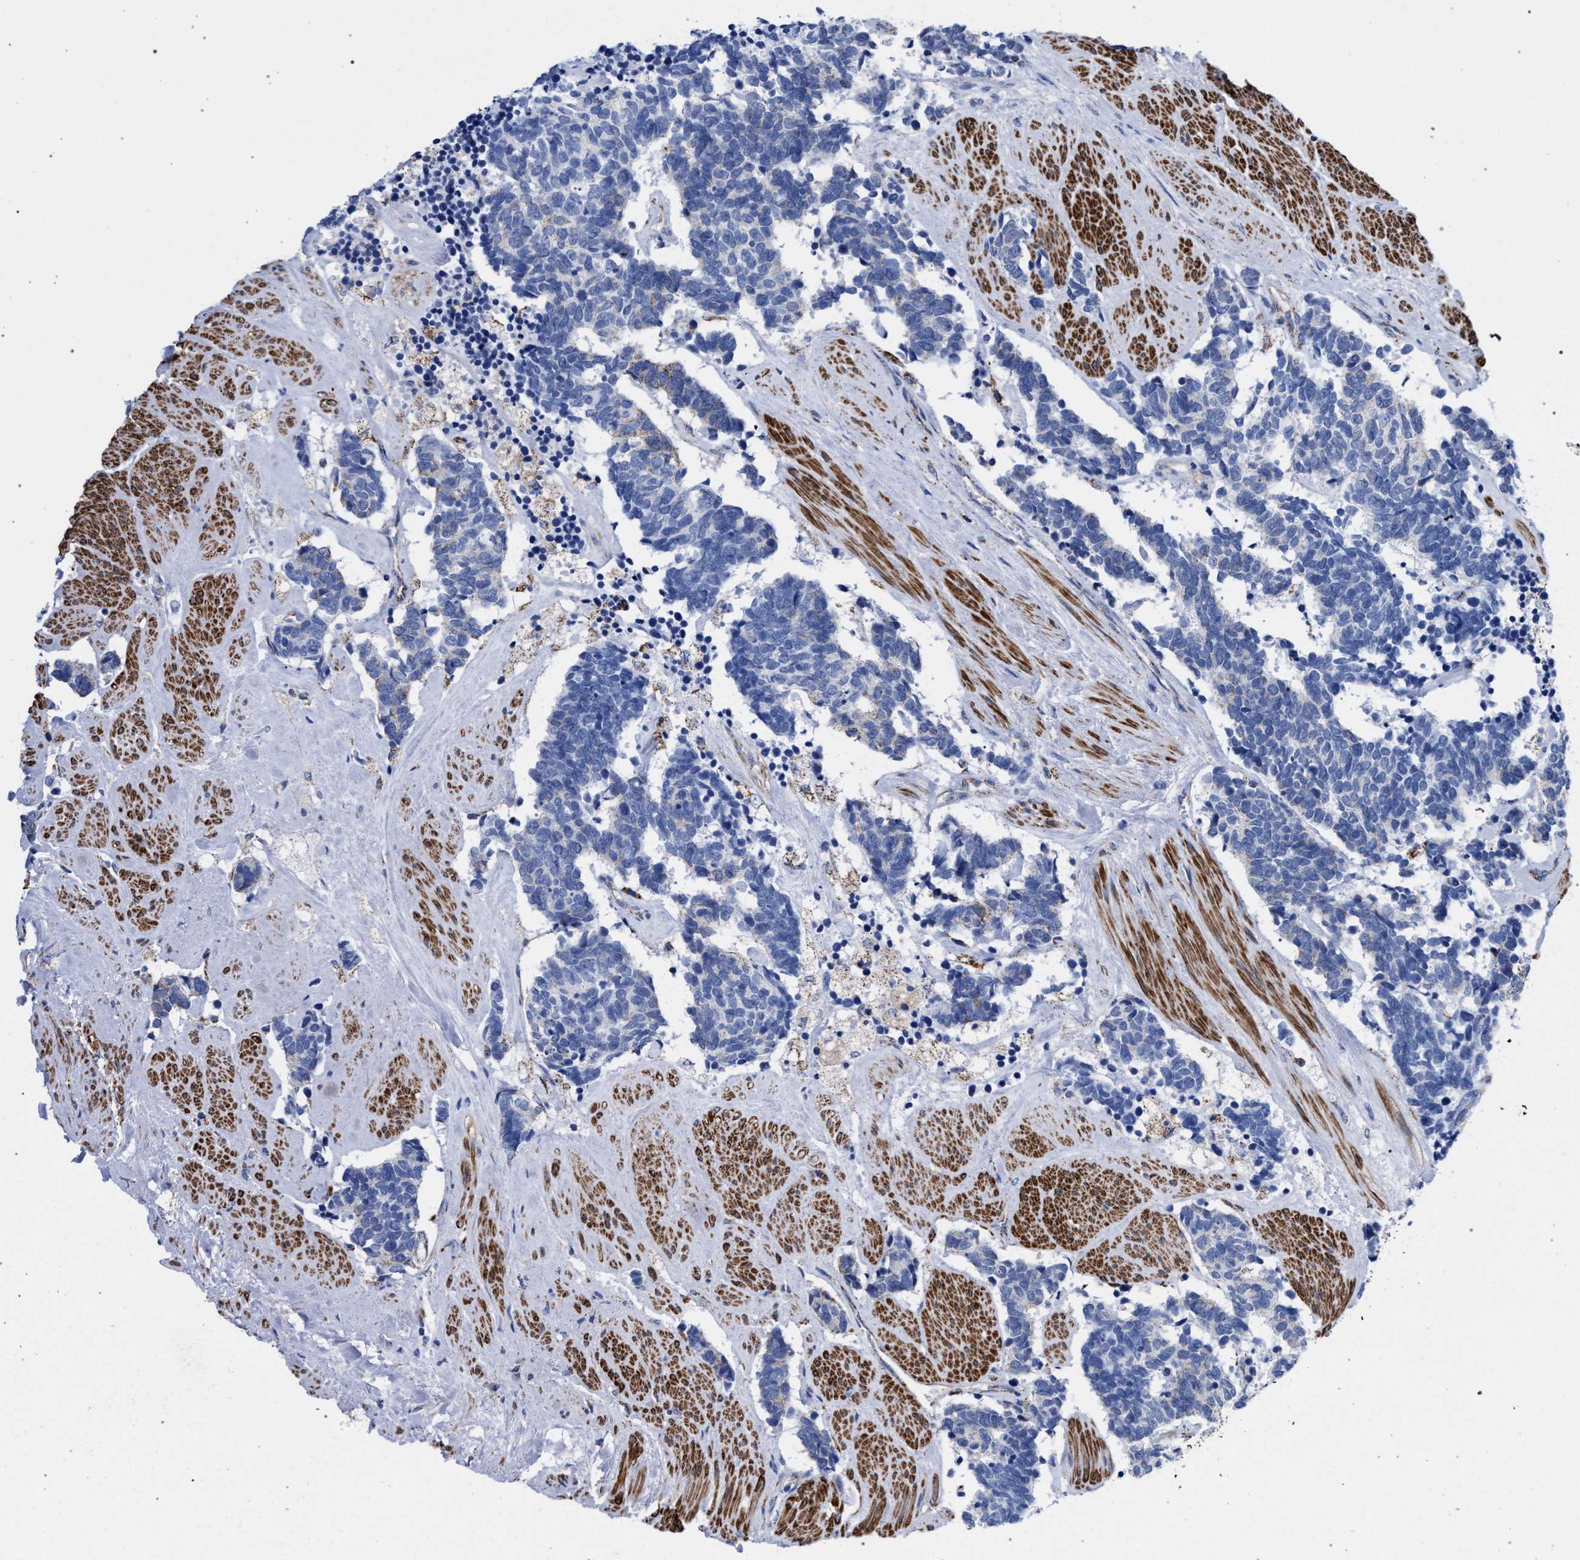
{"staining": {"intensity": "weak", "quantity": "25%-75%", "location": "cytoplasmic/membranous"}, "tissue": "carcinoid", "cell_type": "Tumor cells", "image_type": "cancer", "snomed": [{"axis": "morphology", "description": "Carcinoma, NOS"}, {"axis": "morphology", "description": "Carcinoid, malignant, NOS"}, {"axis": "topography", "description": "Urinary bladder"}], "caption": "IHC photomicrograph of carcinoid (malignant) stained for a protein (brown), which displays low levels of weak cytoplasmic/membranous staining in approximately 25%-75% of tumor cells.", "gene": "ACADS", "patient": {"sex": "male", "age": 57}}